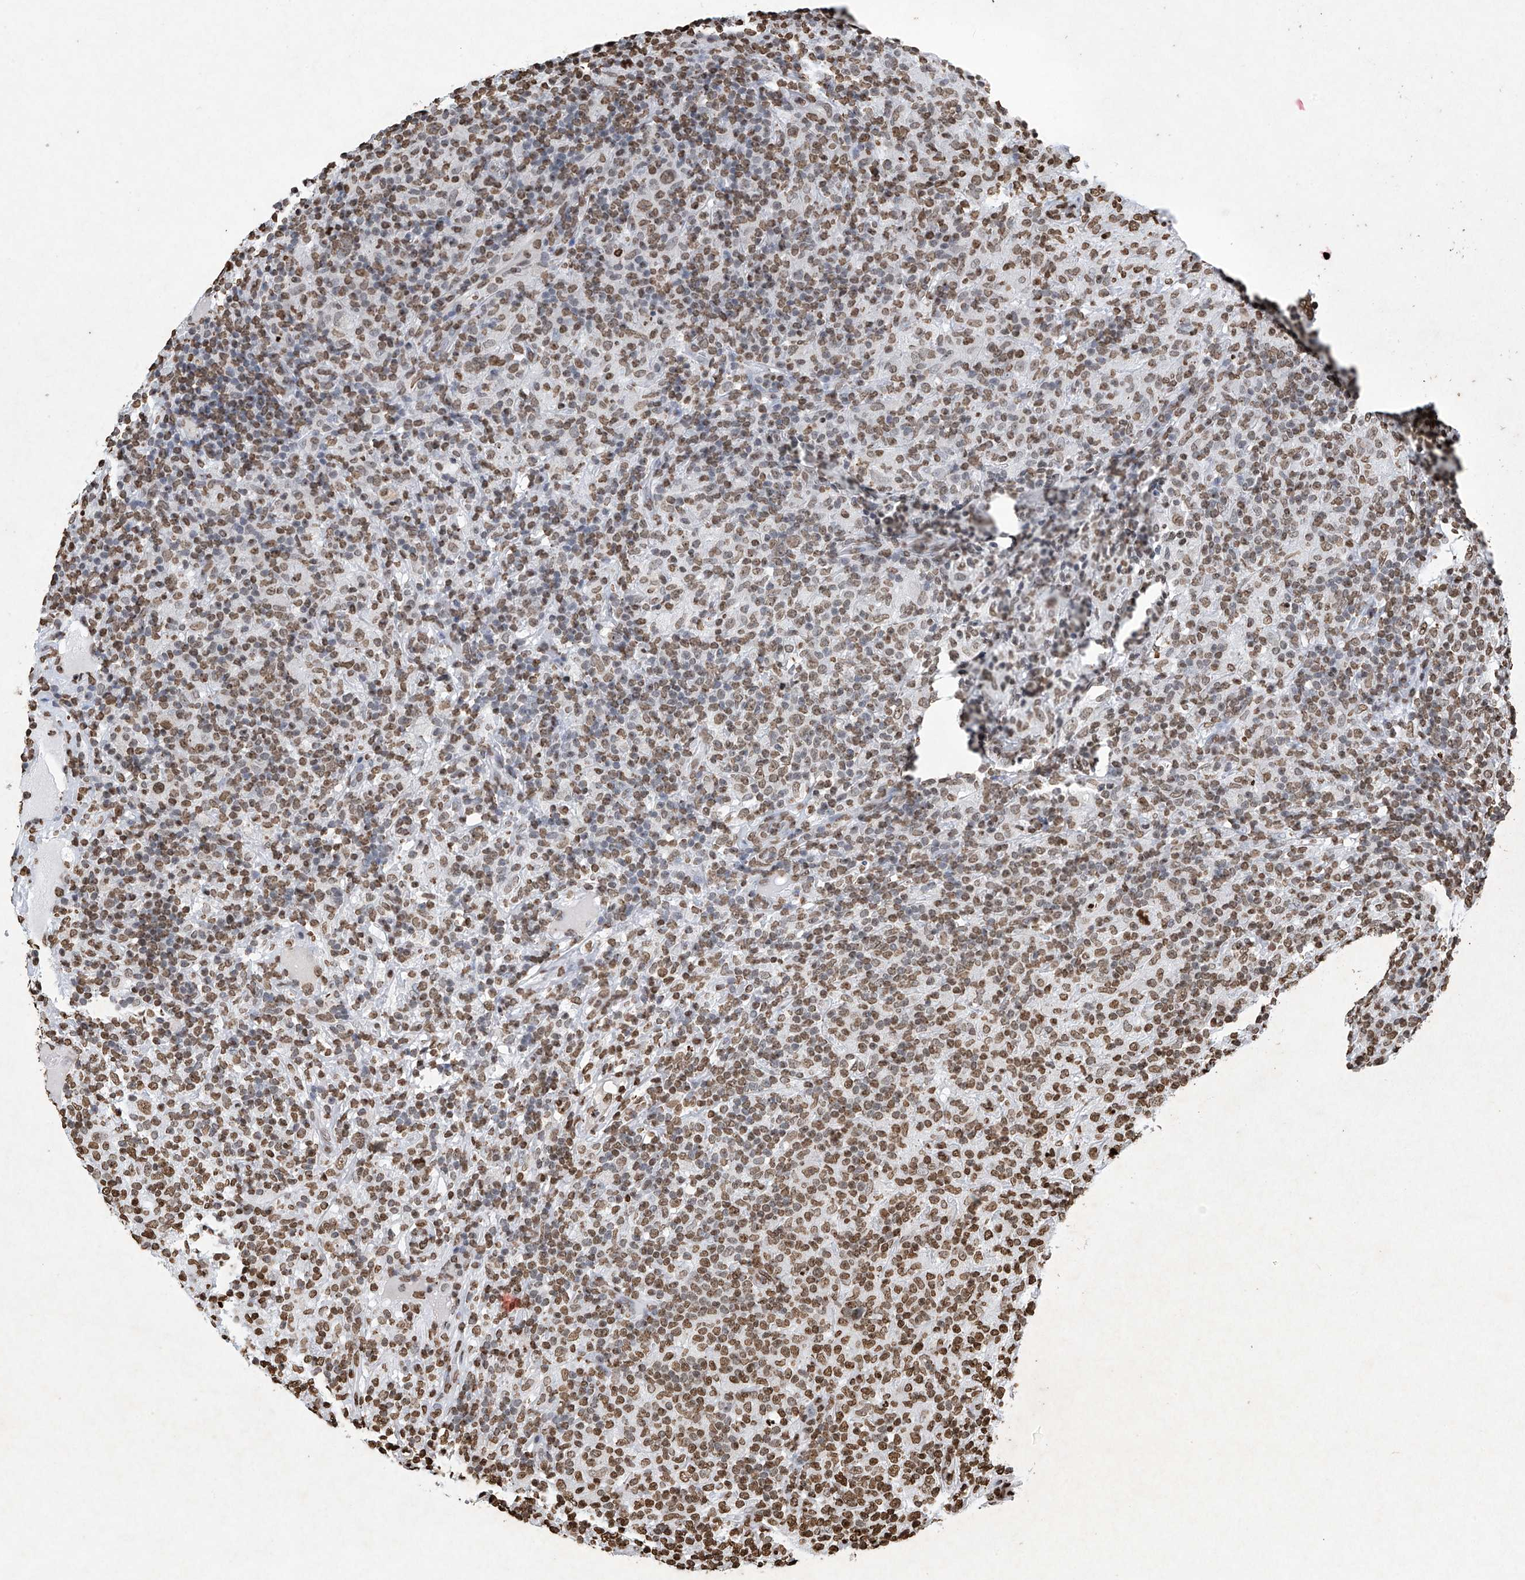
{"staining": {"intensity": "moderate", "quantity": ">75%", "location": "nuclear"}, "tissue": "lymphoma", "cell_type": "Tumor cells", "image_type": "cancer", "snomed": [{"axis": "morphology", "description": "Hodgkin's disease, NOS"}, {"axis": "topography", "description": "Lymph node"}], "caption": "Immunohistochemical staining of Hodgkin's disease exhibits medium levels of moderate nuclear protein staining in approximately >75% of tumor cells.", "gene": "H3-3A", "patient": {"sex": "male", "age": 70}}